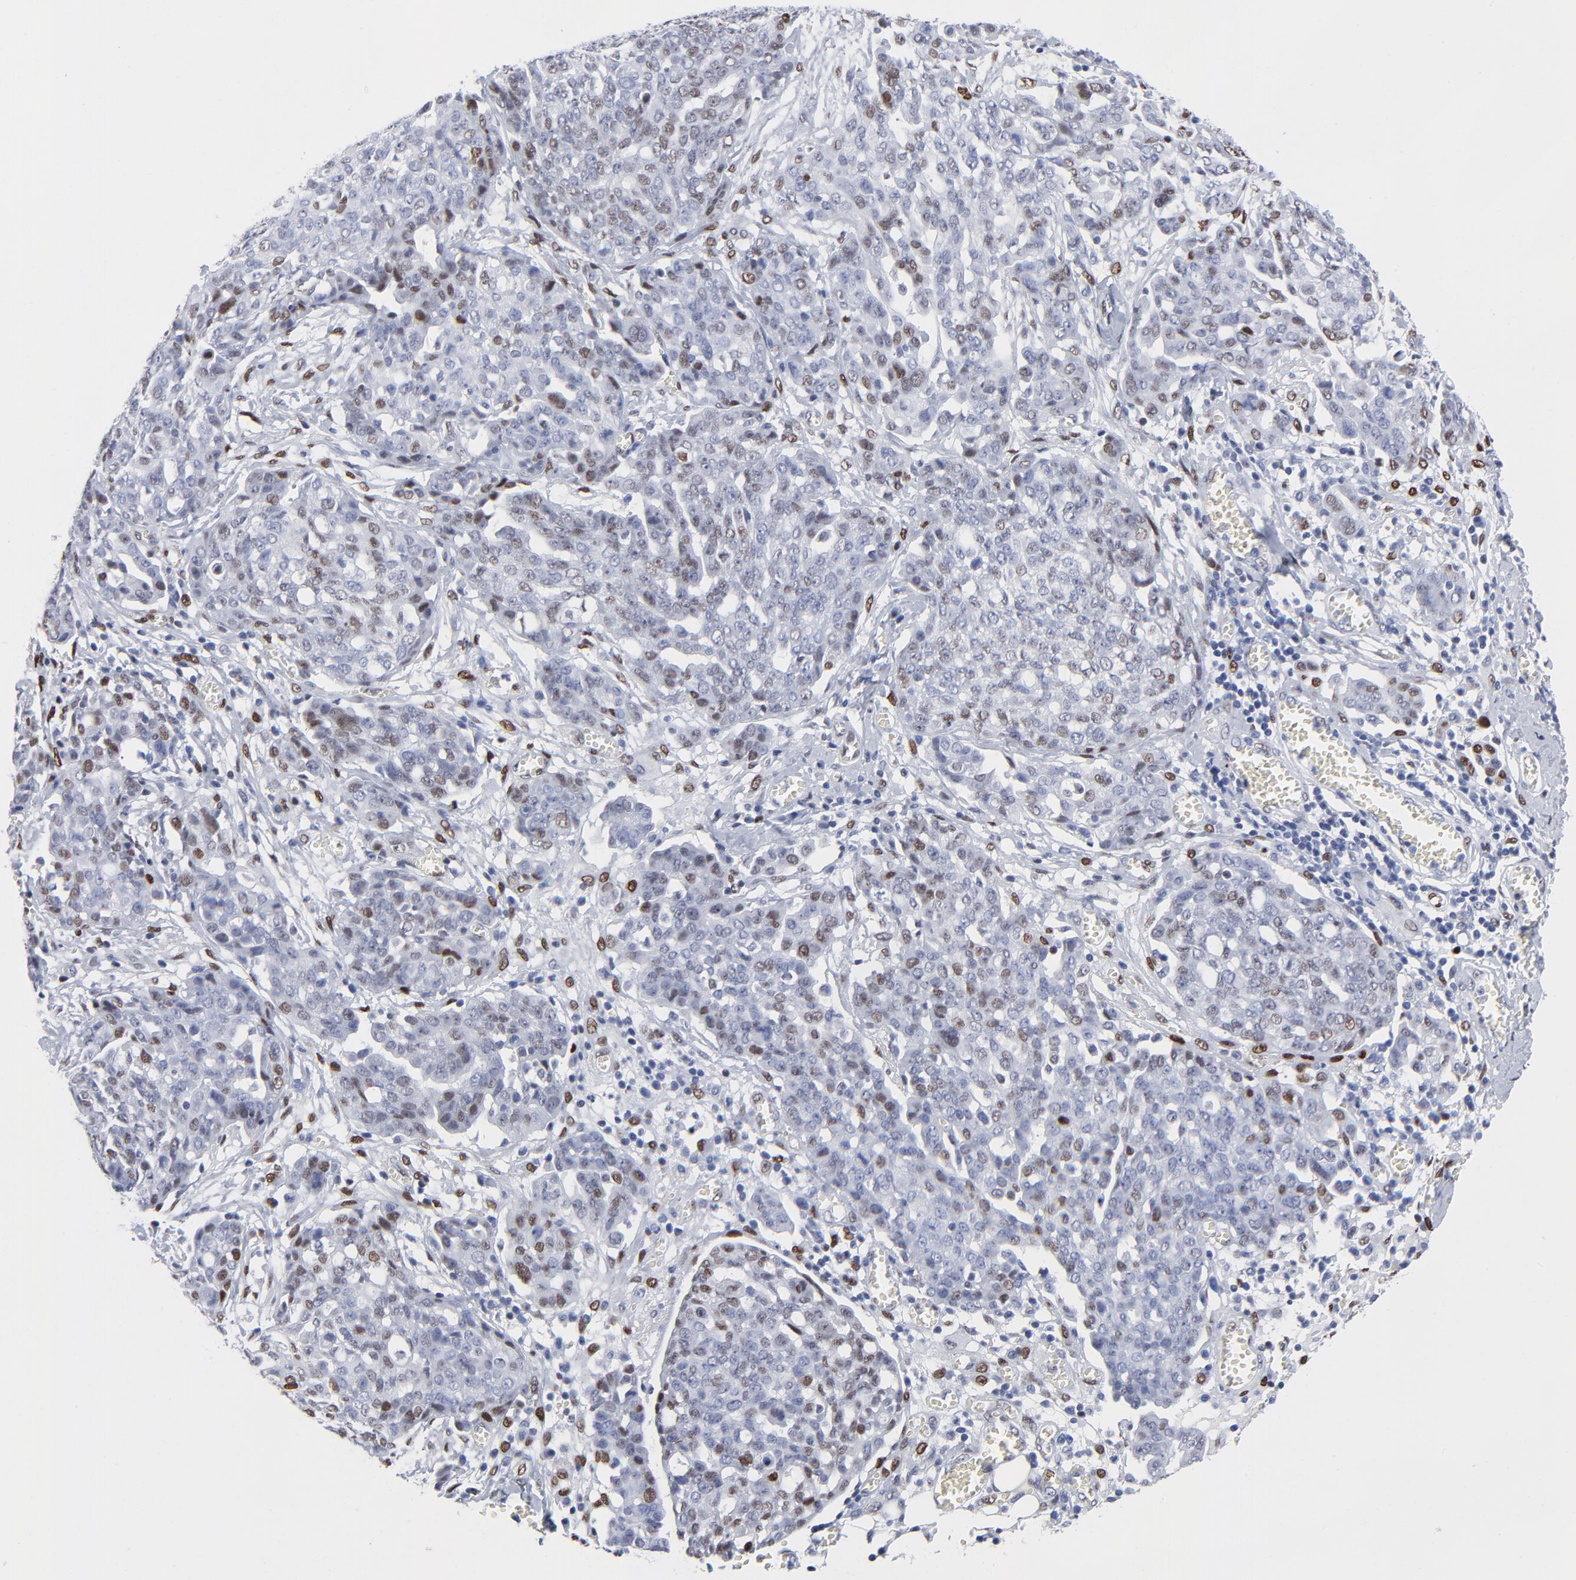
{"staining": {"intensity": "moderate", "quantity": "25%-75%", "location": "nuclear"}, "tissue": "ovarian cancer", "cell_type": "Tumor cells", "image_type": "cancer", "snomed": [{"axis": "morphology", "description": "Cystadenocarcinoma, serous, NOS"}, {"axis": "topography", "description": "Soft tissue"}, {"axis": "topography", "description": "Ovary"}], "caption": "Ovarian cancer (serous cystadenocarcinoma) tissue exhibits moderate nuclear expression in about 25%-75% of tumor cells", "gene": "JUN", "patient": {"sex": "female", "age": 57}}